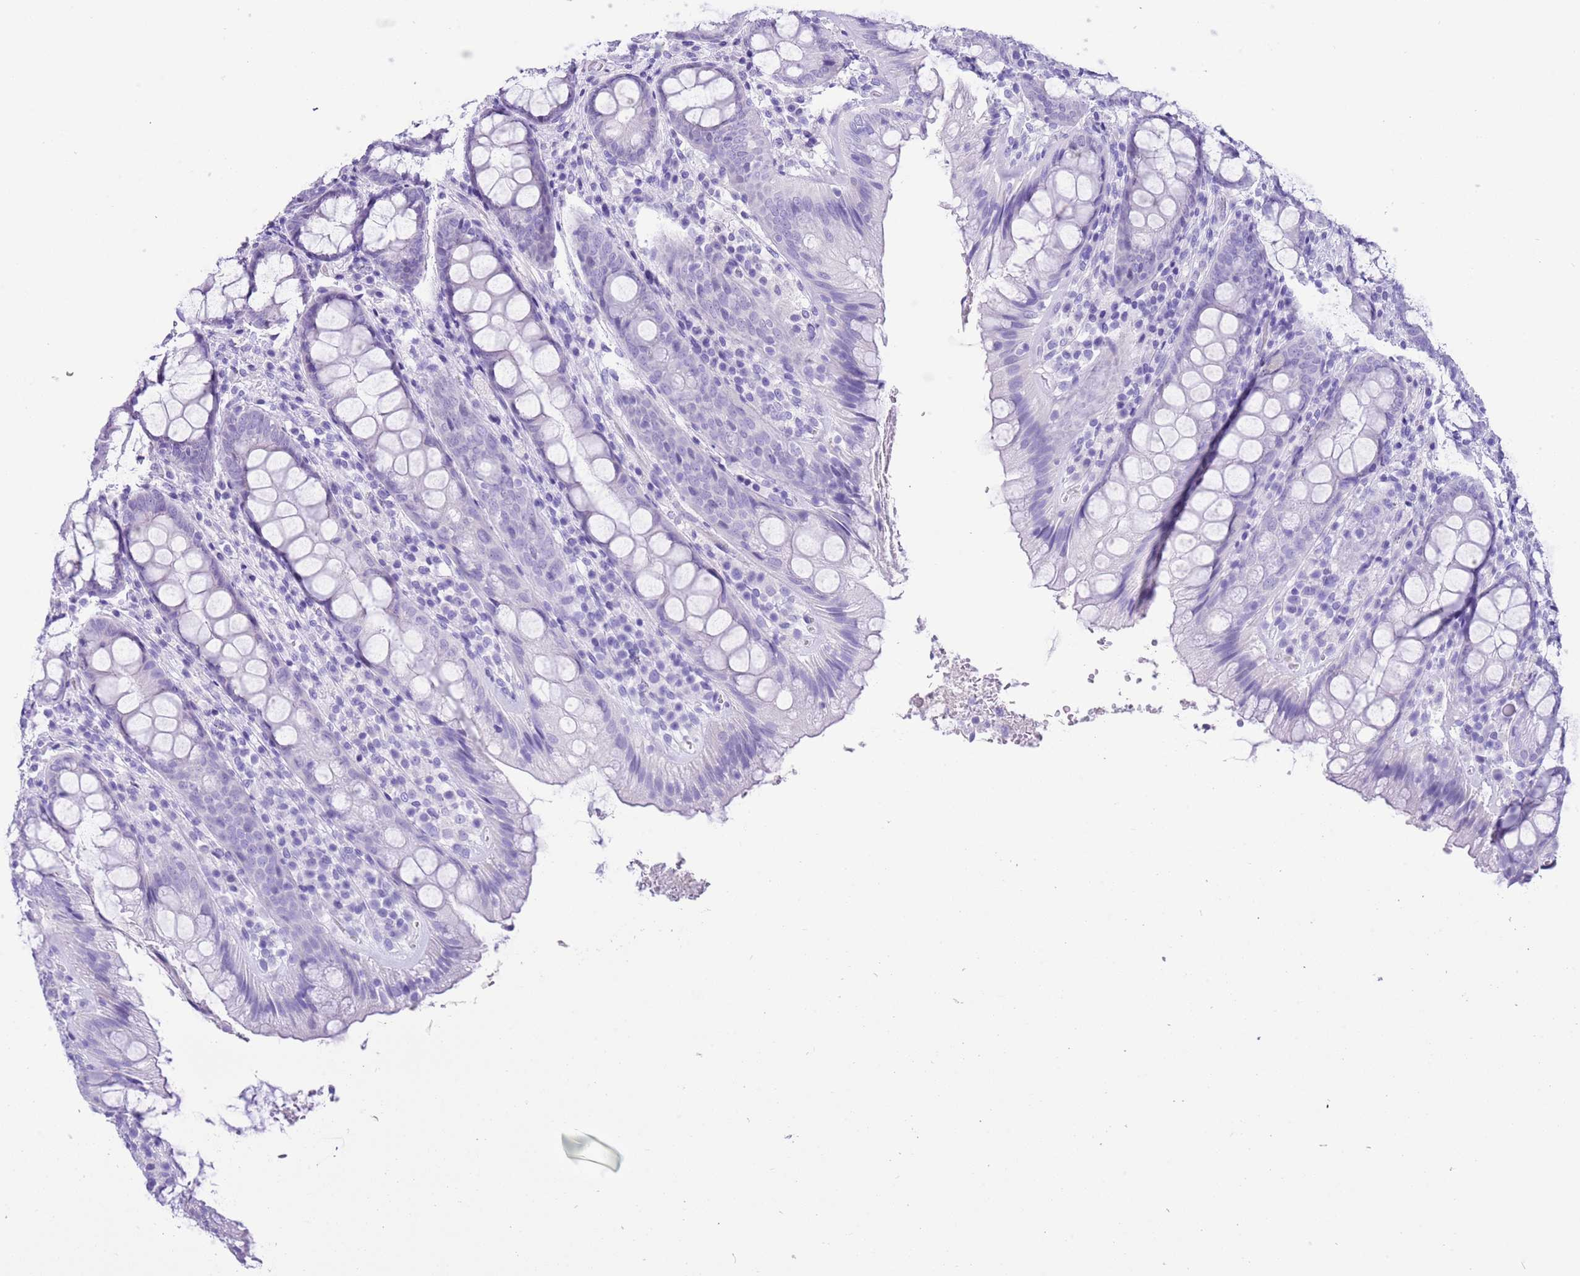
{"staining": {"intensity": "negative", "quantity": "none", "location": "none"}, "tissue": "rectum", "cell_type": "Glandular cells", "image_type": "normal", "snomed": [{"axis": "morphology", "description": "Normal tissue, NOS"}, {"axis": "topography", "description": "Rectum"}], "caption": "IHC of normal human rectum shows no positivity in glandular cells.", "gene": "TMEM185A", "patient": {"sex": "male", "age": 83}}